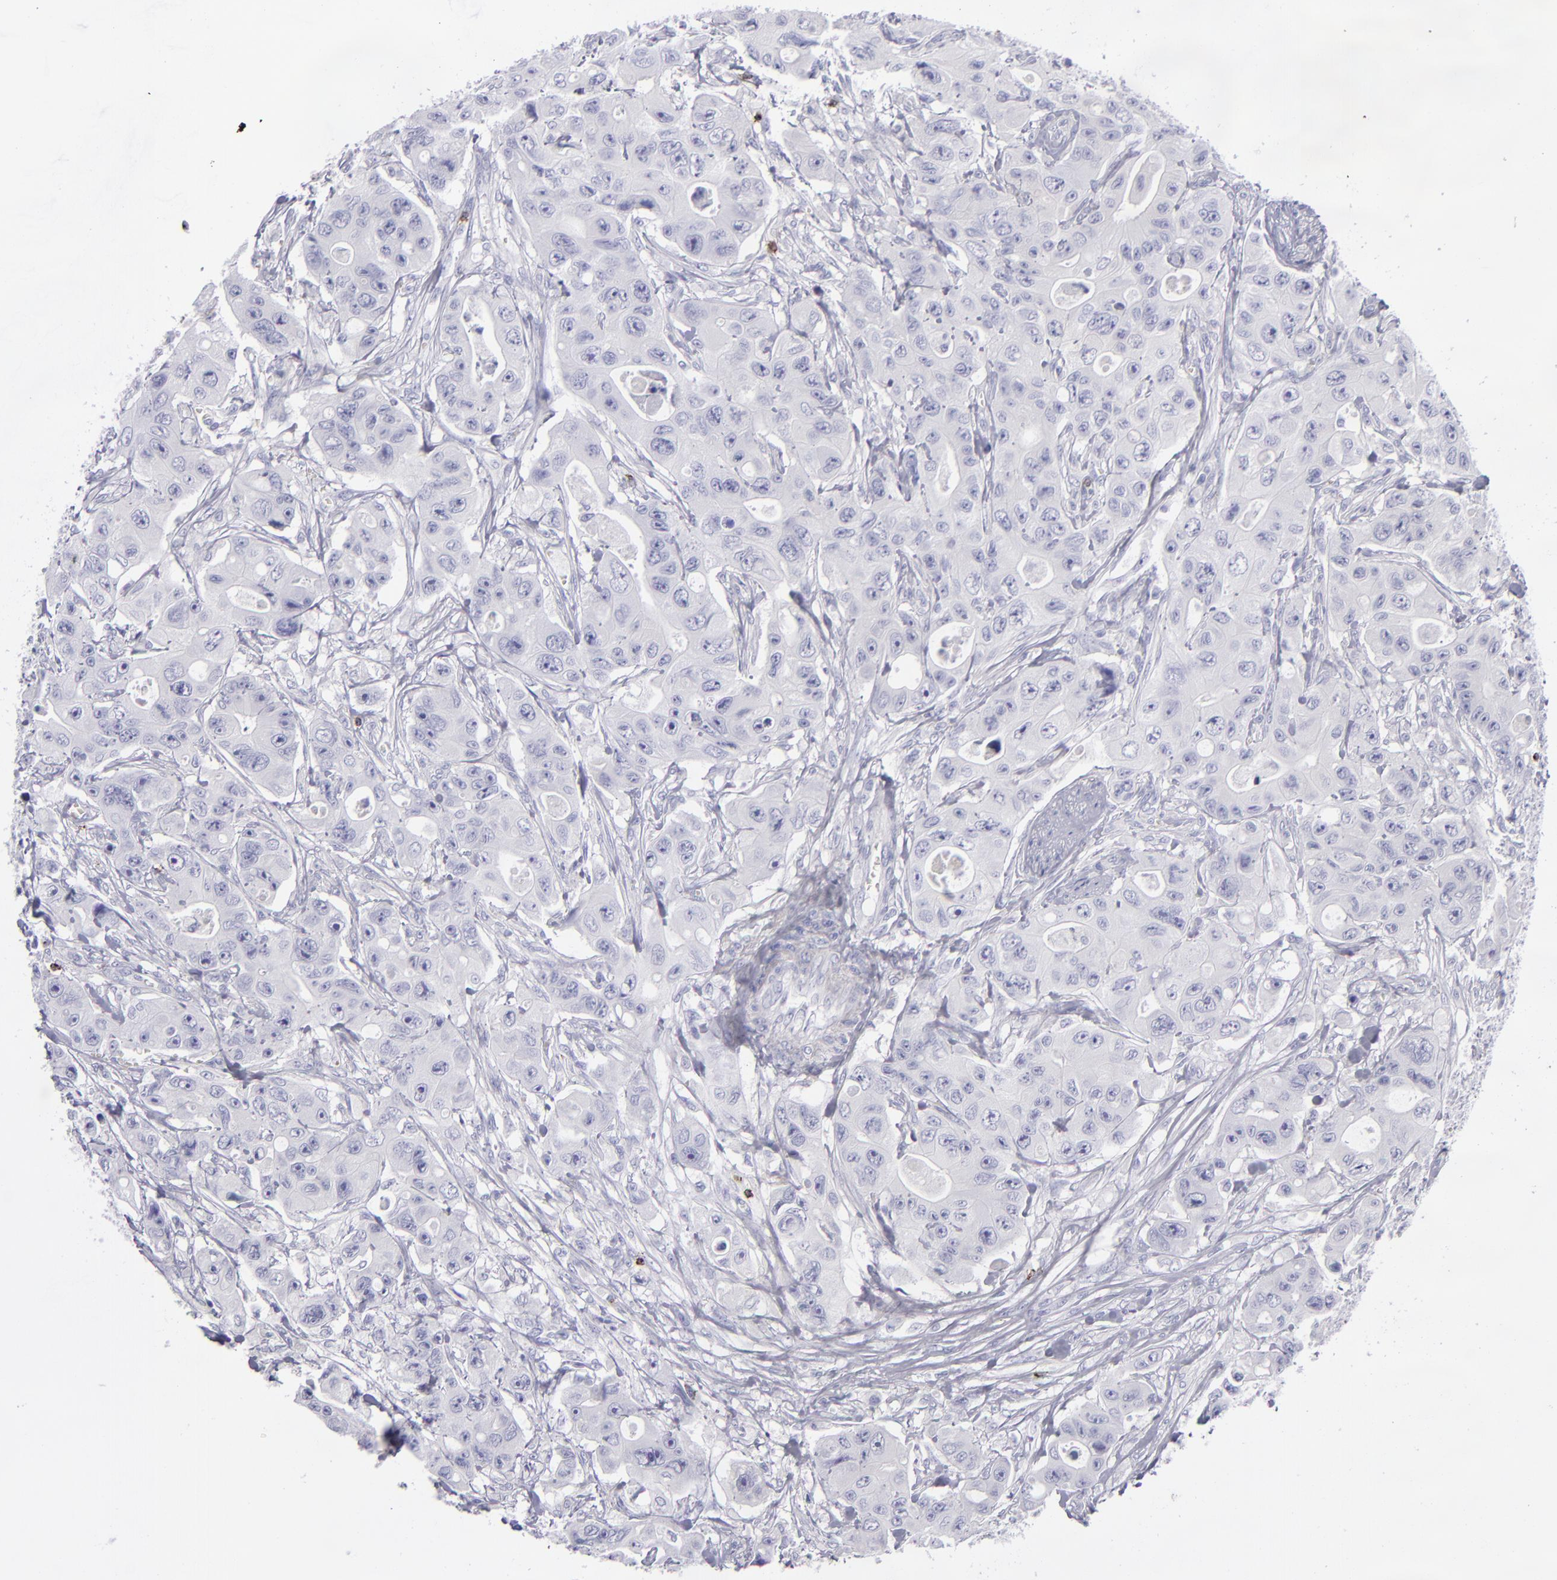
{"staining": {"intensity": "negative", "quantity": "none", "location": "none"}, "tissue": "colorectal cancer", "cell_type": "Tumor cells", "image_type": "cancer", "snomed": [{"axis": "morphology", "description": "Adenocarcinoma, NOS"}, {"axis": "topography", "description": "Colon"}], "caption": "Colorectal adenocarcinoma was stained to show a protein in brown. There is no significant staining in tumor cells. The staining was performed using DAB to visualize the protein expression in brown, while the nuclei were stained in blue with hematoxylin (Magnification: 20x).", "gene": "CD2", "patient": {"sex": "female", "age": 46}}